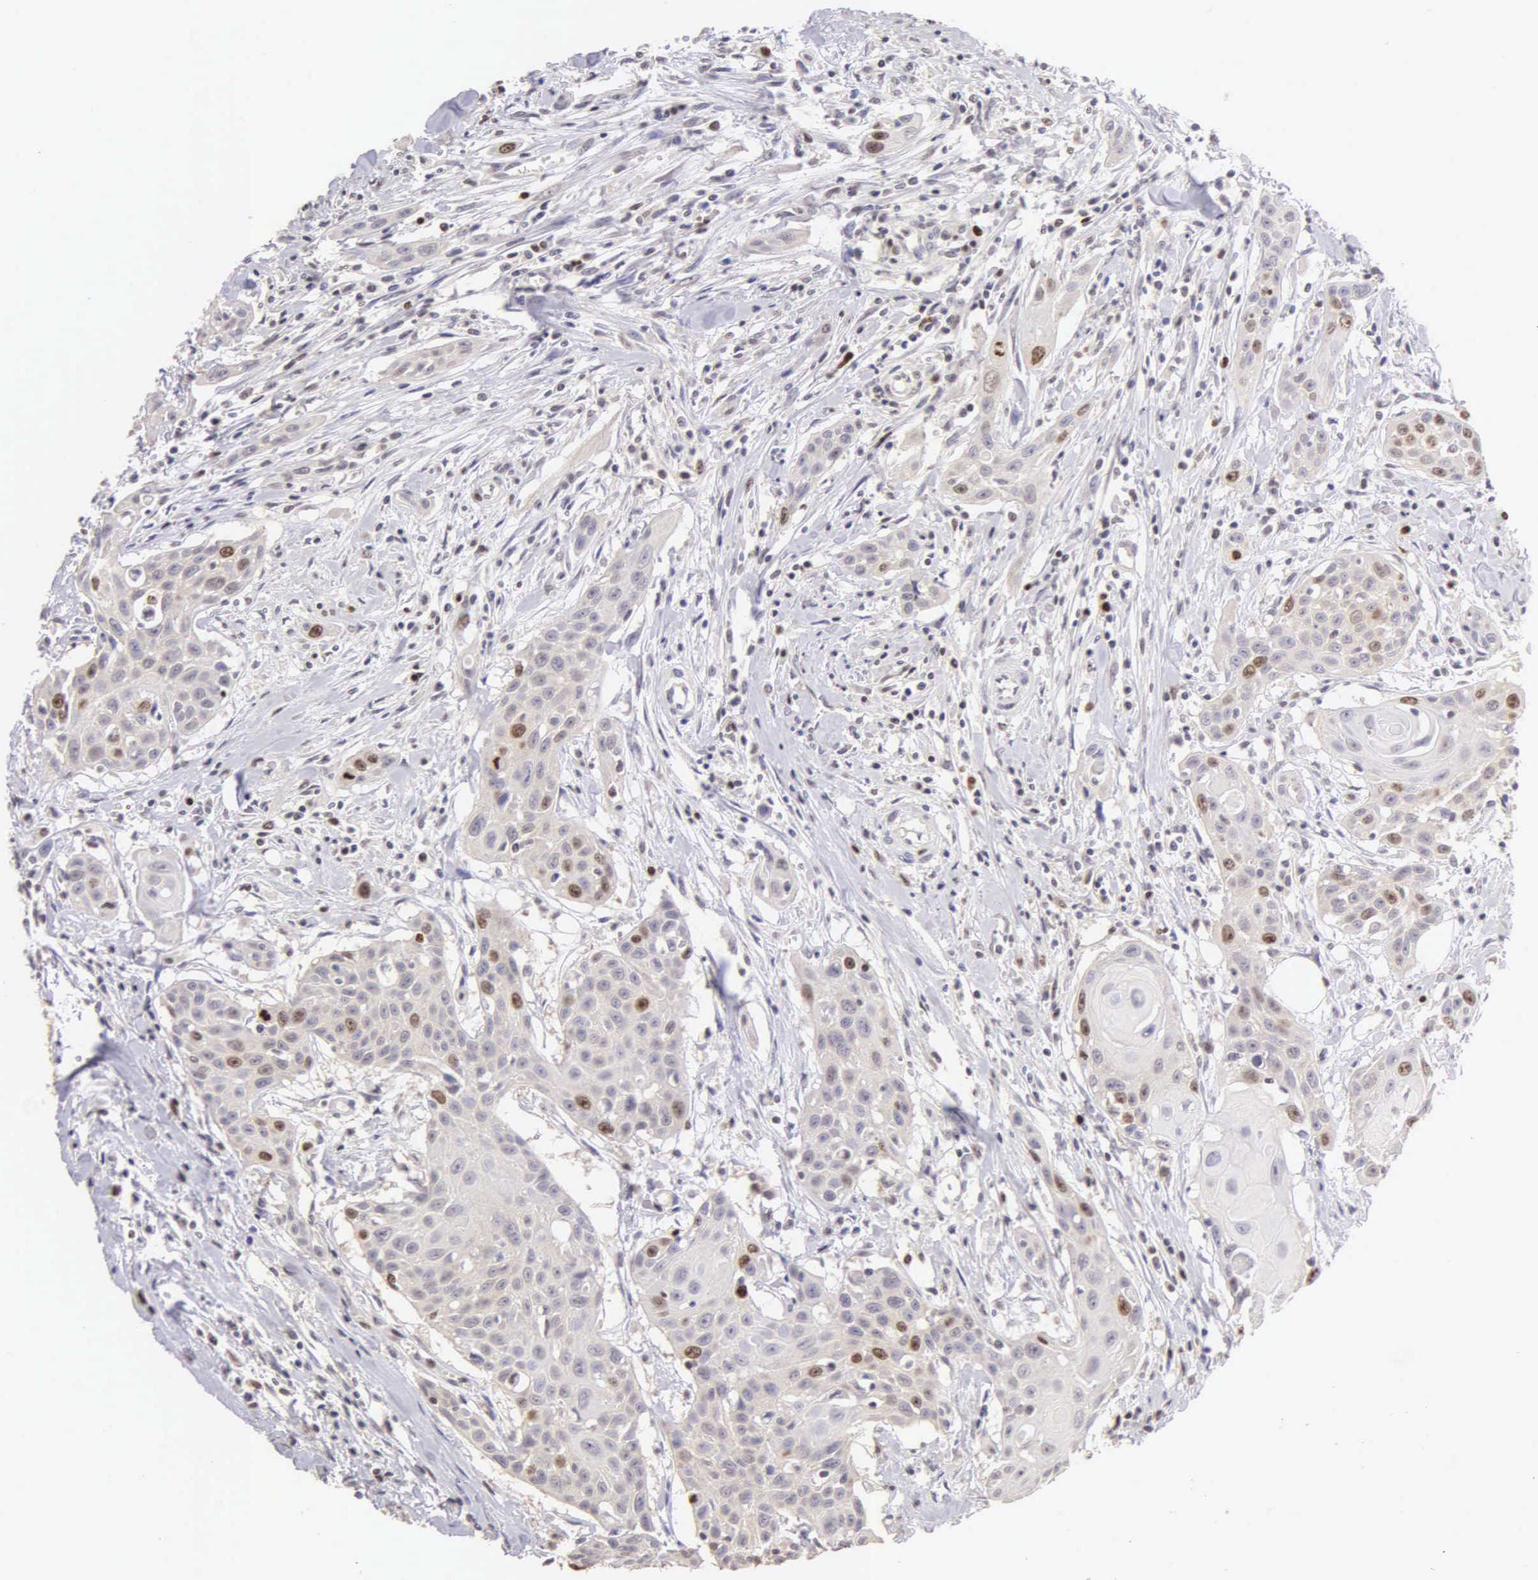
{"staining": {"intensity": "moderate", "quantity": "25%-75%", "location": "nuclear"}, "tissue": "head and neck cancer", "cell_type": "Tumor cells", "image_type": "cancer", "snomed": [{"axis": "morphology", "description": "Squamous cell carcinoma, NOS"}, {"axis": "morphology", "description": "Squamous cell carcinoma, metastatic, NOS"}, {"axis": "topography", "description": "Lymph node"}, {"axis": "topography", "description": "Salivary gland"}, {"axis": "topography", "description": "Head-Neck"}], "caption": "Human head and neck cancer stained with a brown dye exhibits moderate nuclear positive staining in approximately 25%-75% of tumor cells.", "gene": "MKI67", "patient": {"sex": "female", "age": 74}}